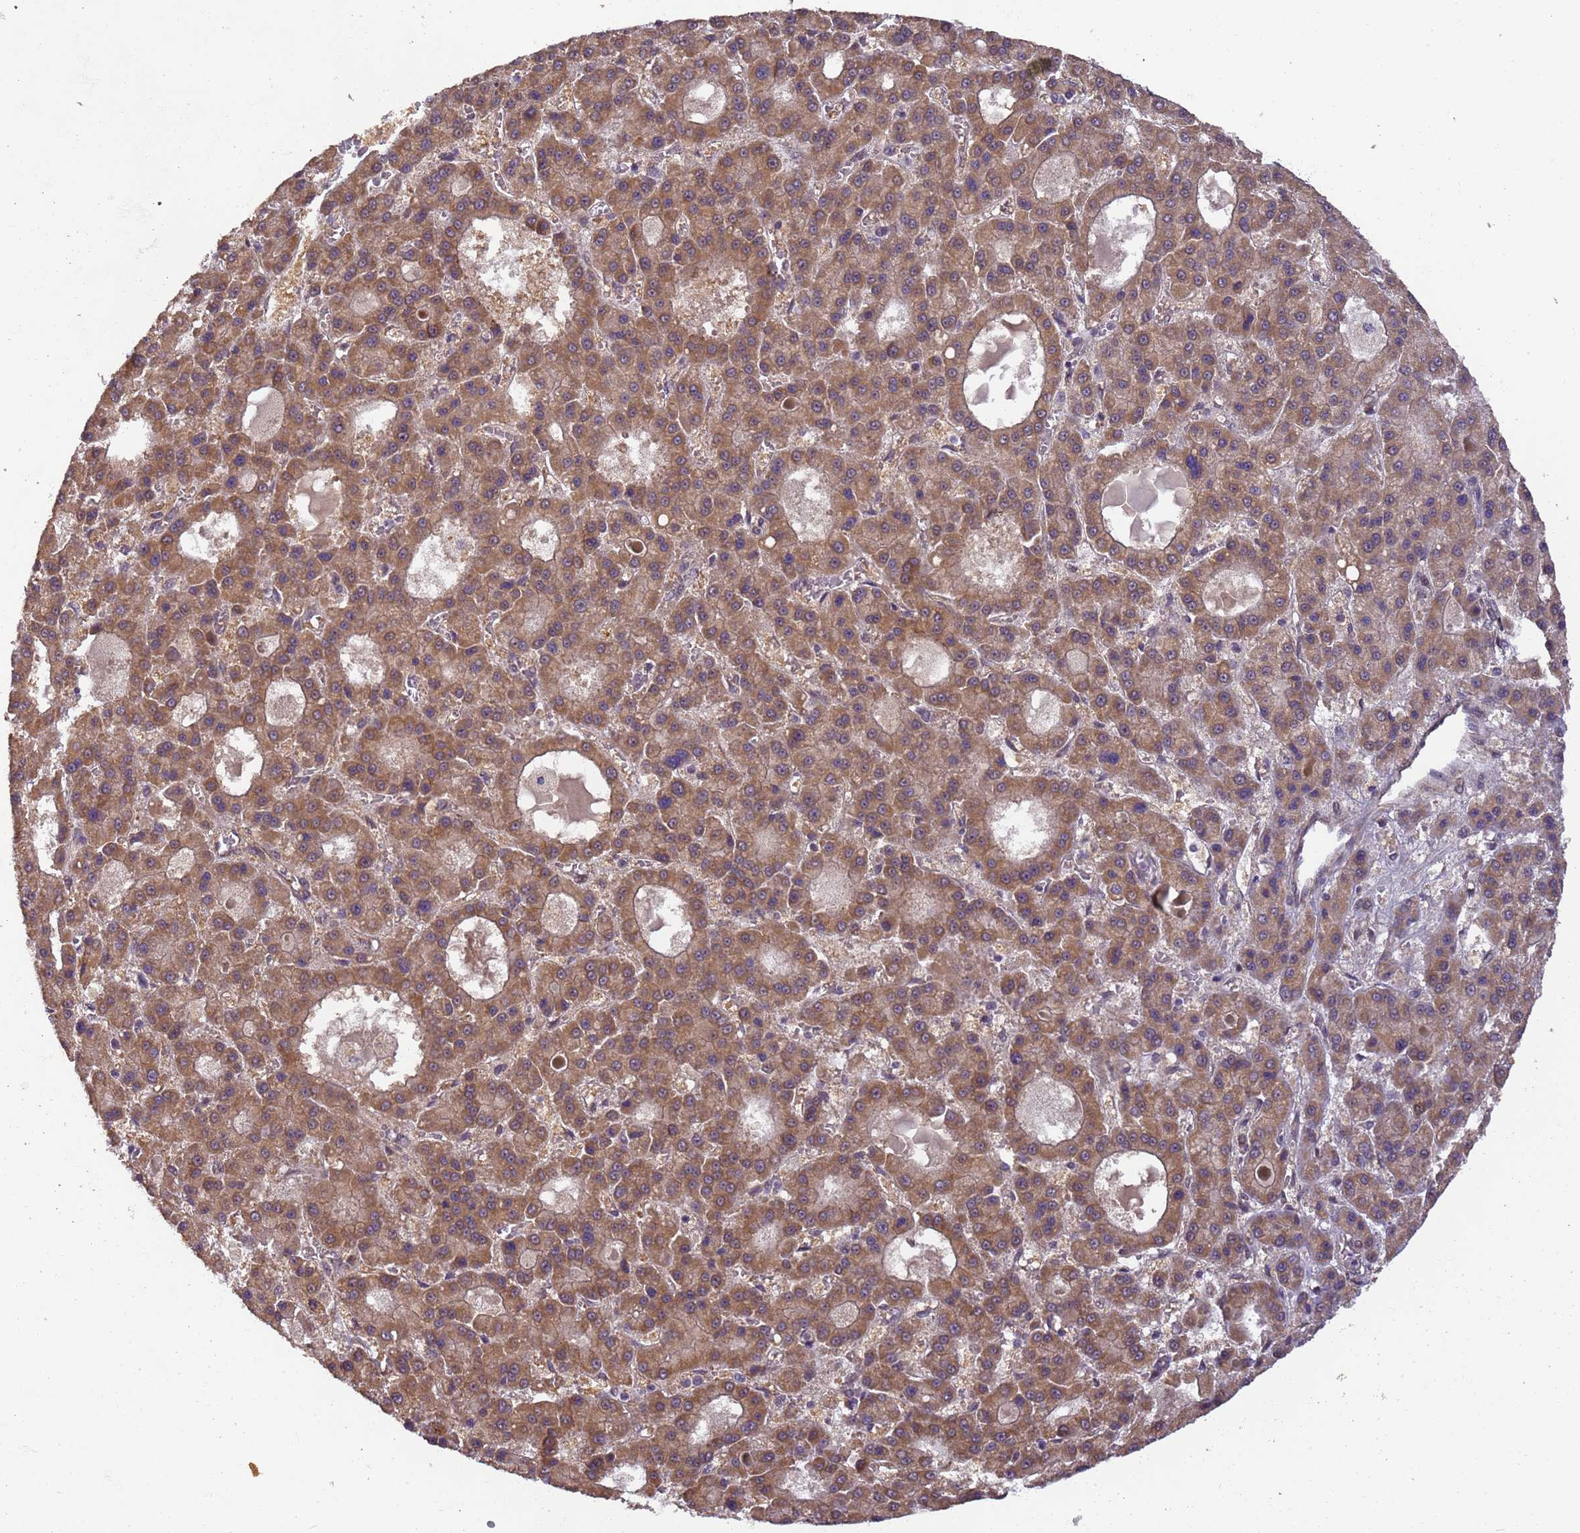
{"staining": {"intensity": "moderate", "quantity": "25%-75%", "location": "cytoplasmic/membranous"}, "tissue": "liver cancer", "cell_type": "Tumor cells", "image_type": "cancer", "snomed": [{"axis": "morphology", "description": "Carcinoma, Hepatocellular, NOS"}, {"axis": "topography", "description": "Liver"}], "caption": "Liver hepatocellular carcinoma stained for a protein exhibits moderate cytoplasmic/membranous positivity in tumor cells.", "gene": "RAPGEF3", "patient": {"sex": "male", "age": 70}}